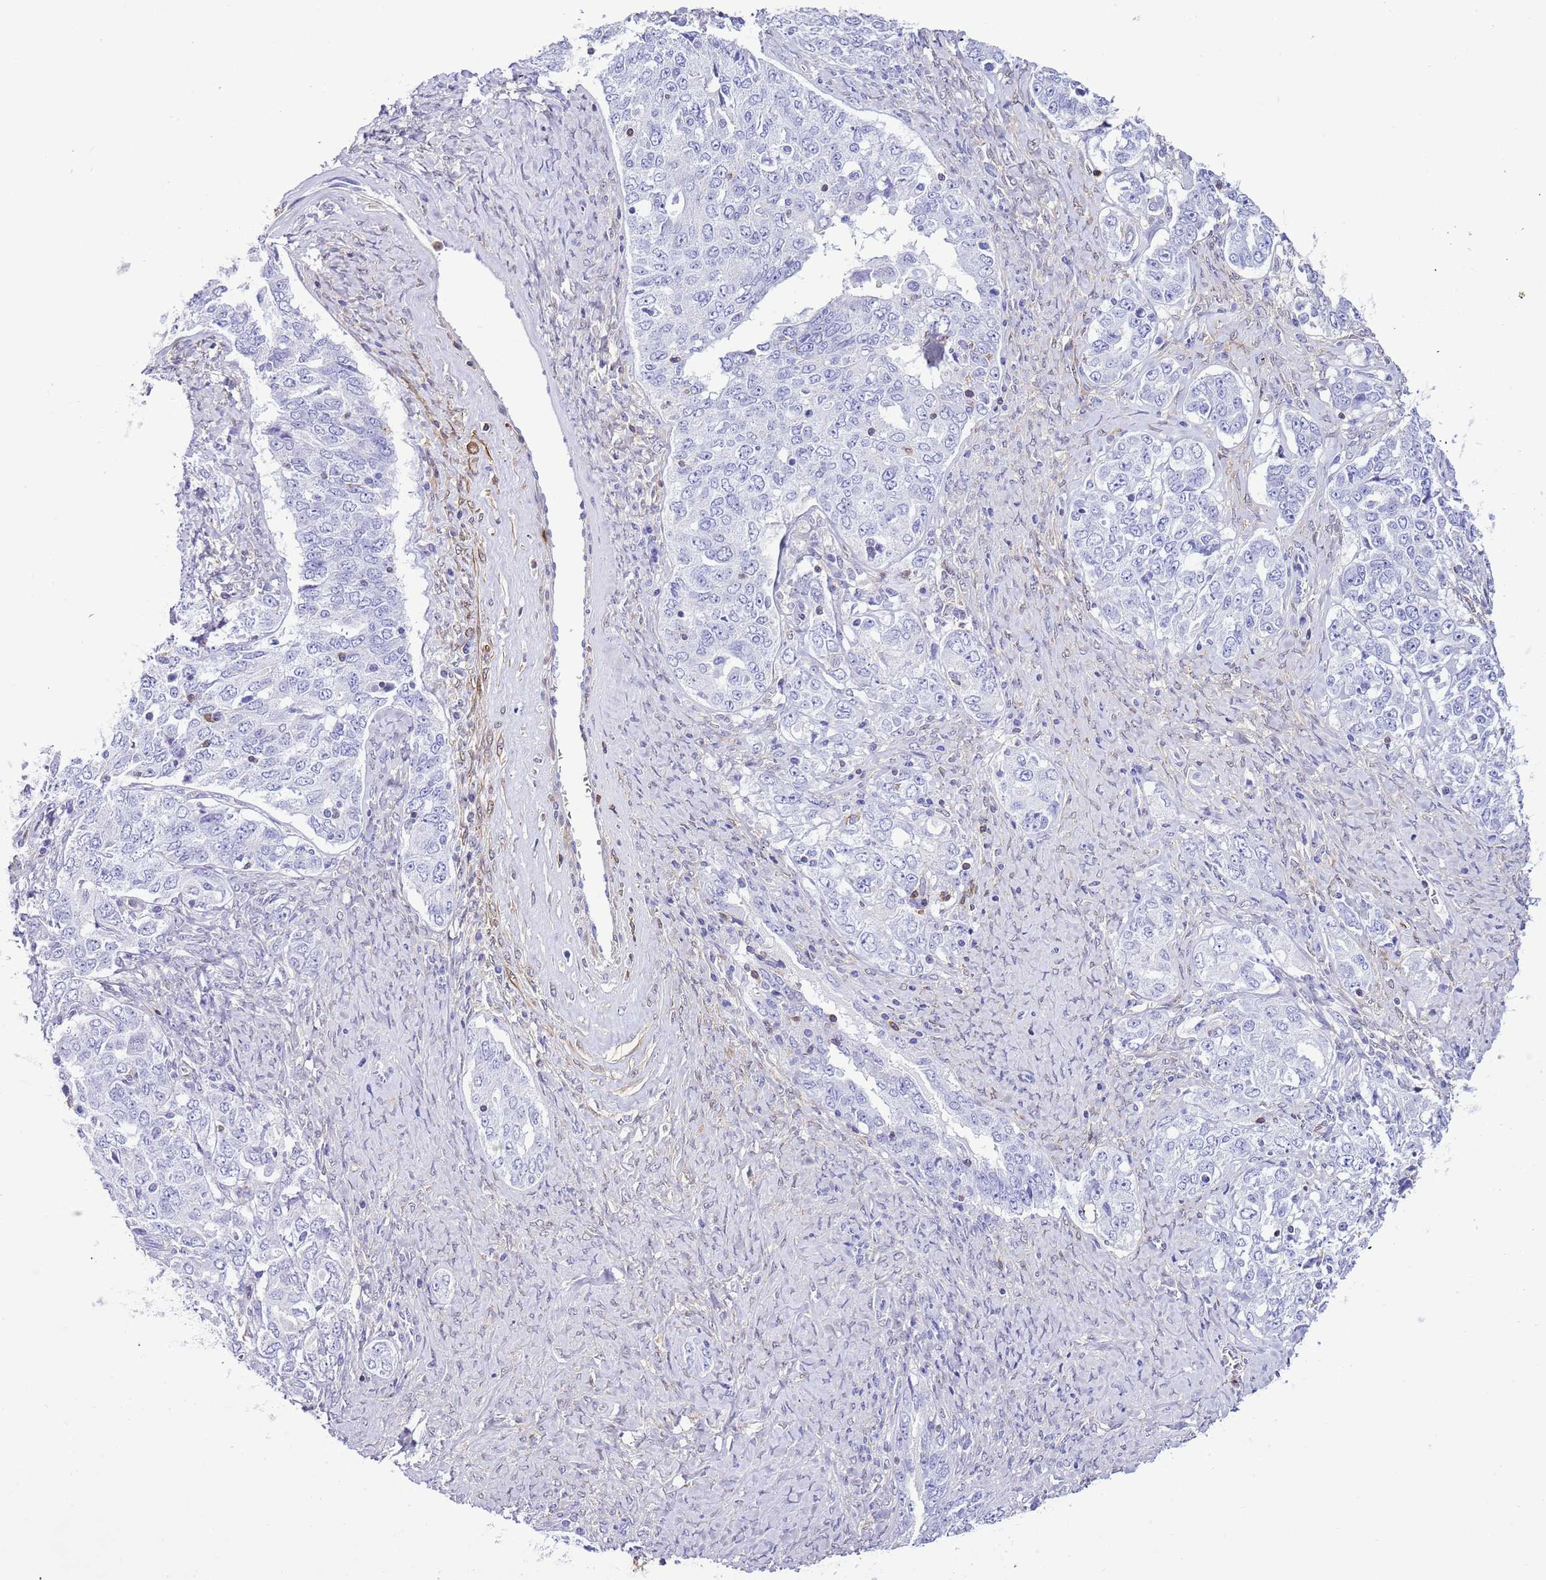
{"staining": {"intensity": "negative", "quantity": "none", "location": "none"}, "tissue": "ovarian cancer", "cell_type": "Tumor cells", "image_type": "cancer", "snomed": [{"axis": "morphology", "description": "Carcinoma, endometroid"}, {"axis": "topography", "description": "Ovary"}], "caption": "Ovarian cancer was stained to show a protein in brown. There is no significant positivity in tumor cells.", "gene": "CNN2", "patient": {"sex": "female", "age": 62}}